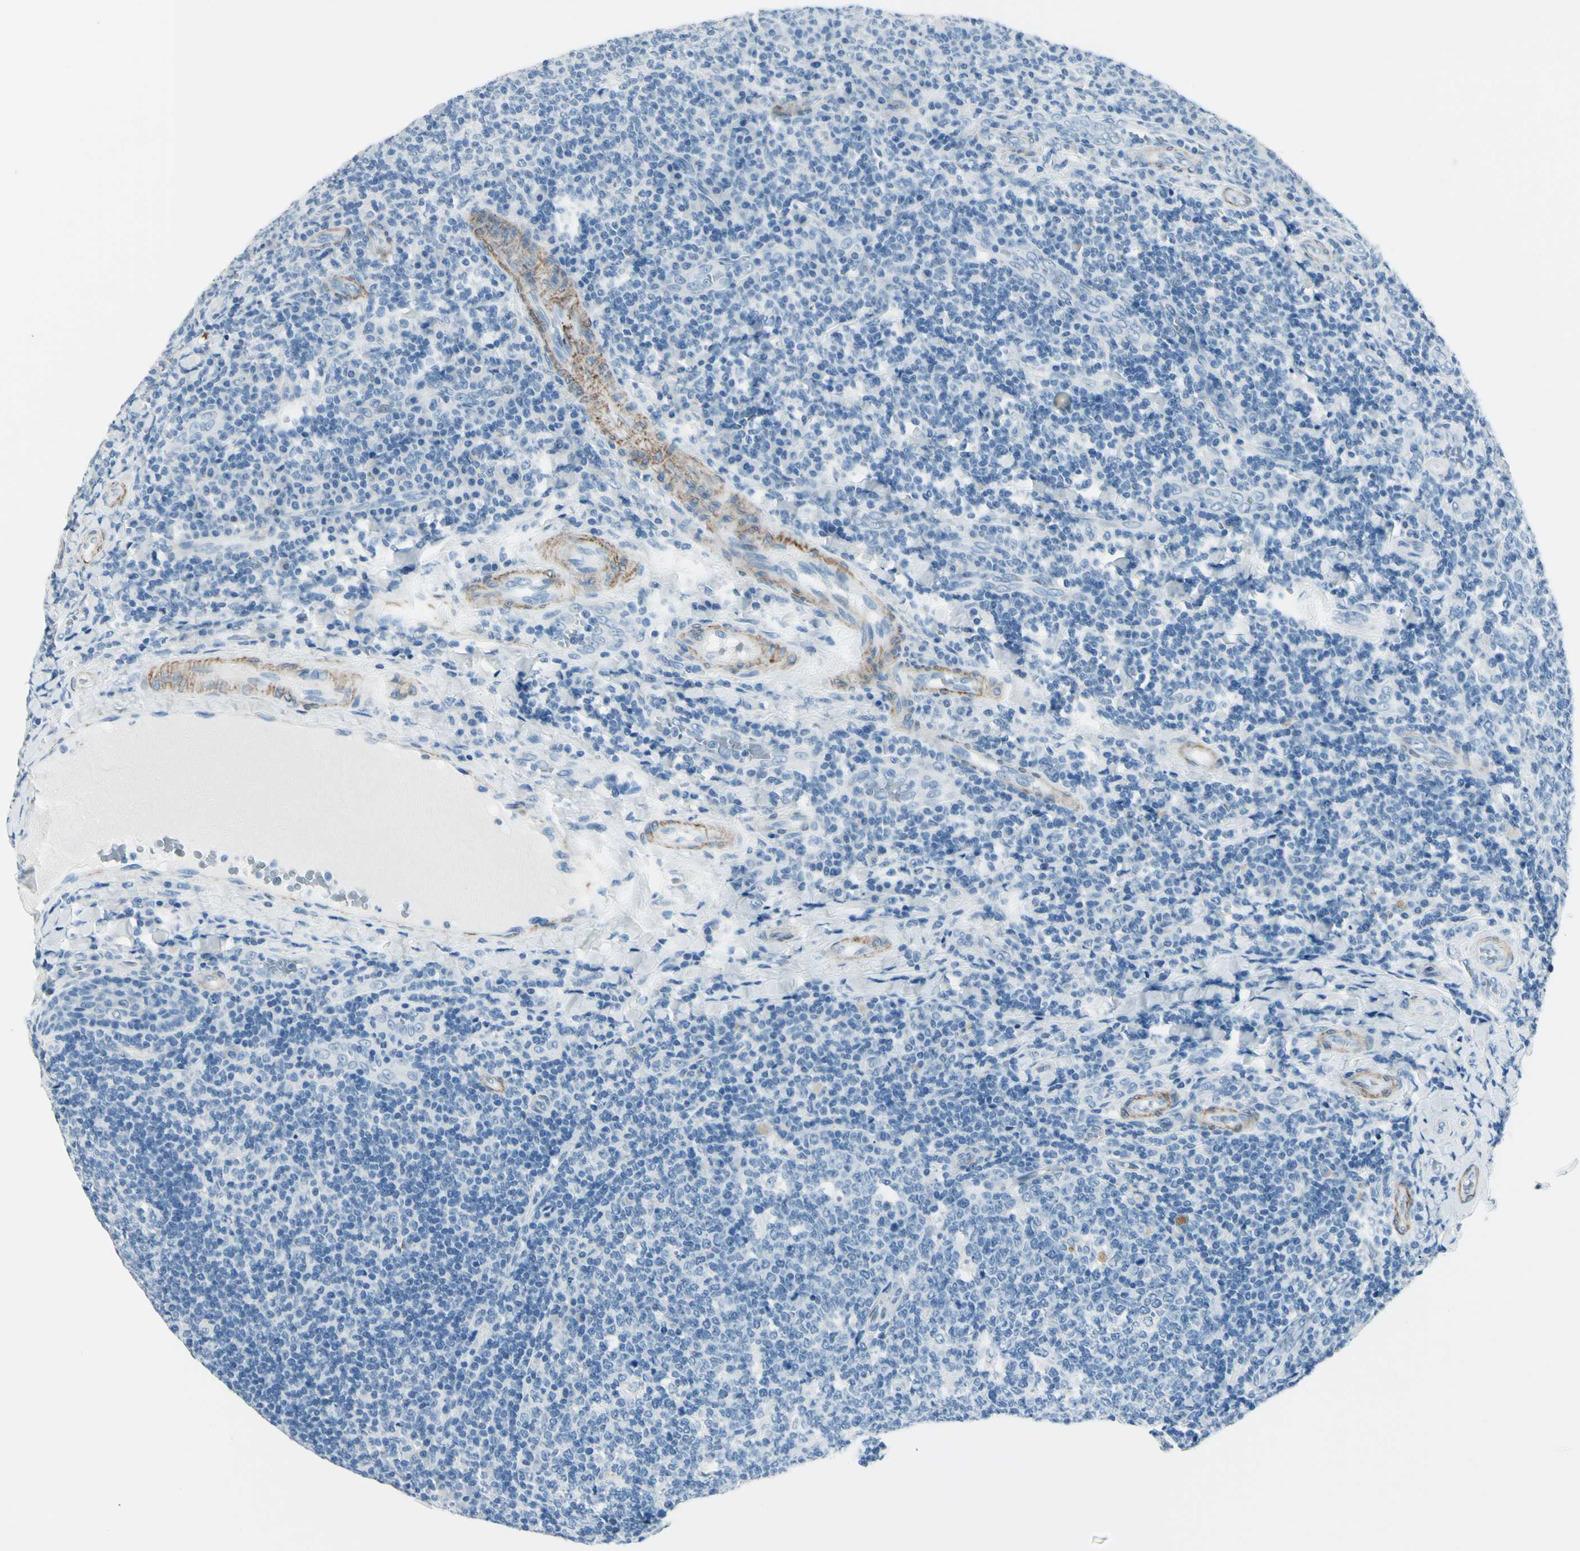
{"staining": {"intensity": "negative", "quantity": "none", "location": "none"}, "tissue": "tonsil", "cell_type": "Germinal center cells", "image_type": "normal", "snomed": [{"axis": "morphology", "description": "Normal tissue, NOS"}, {"axis": "topography", "description": "Tonsil"}], "caption": "The micrograph displays no staining of germinal center cells in normal tonsil.", "gene": "CDH15", "patient": {"sex": "male", "age": 17}}